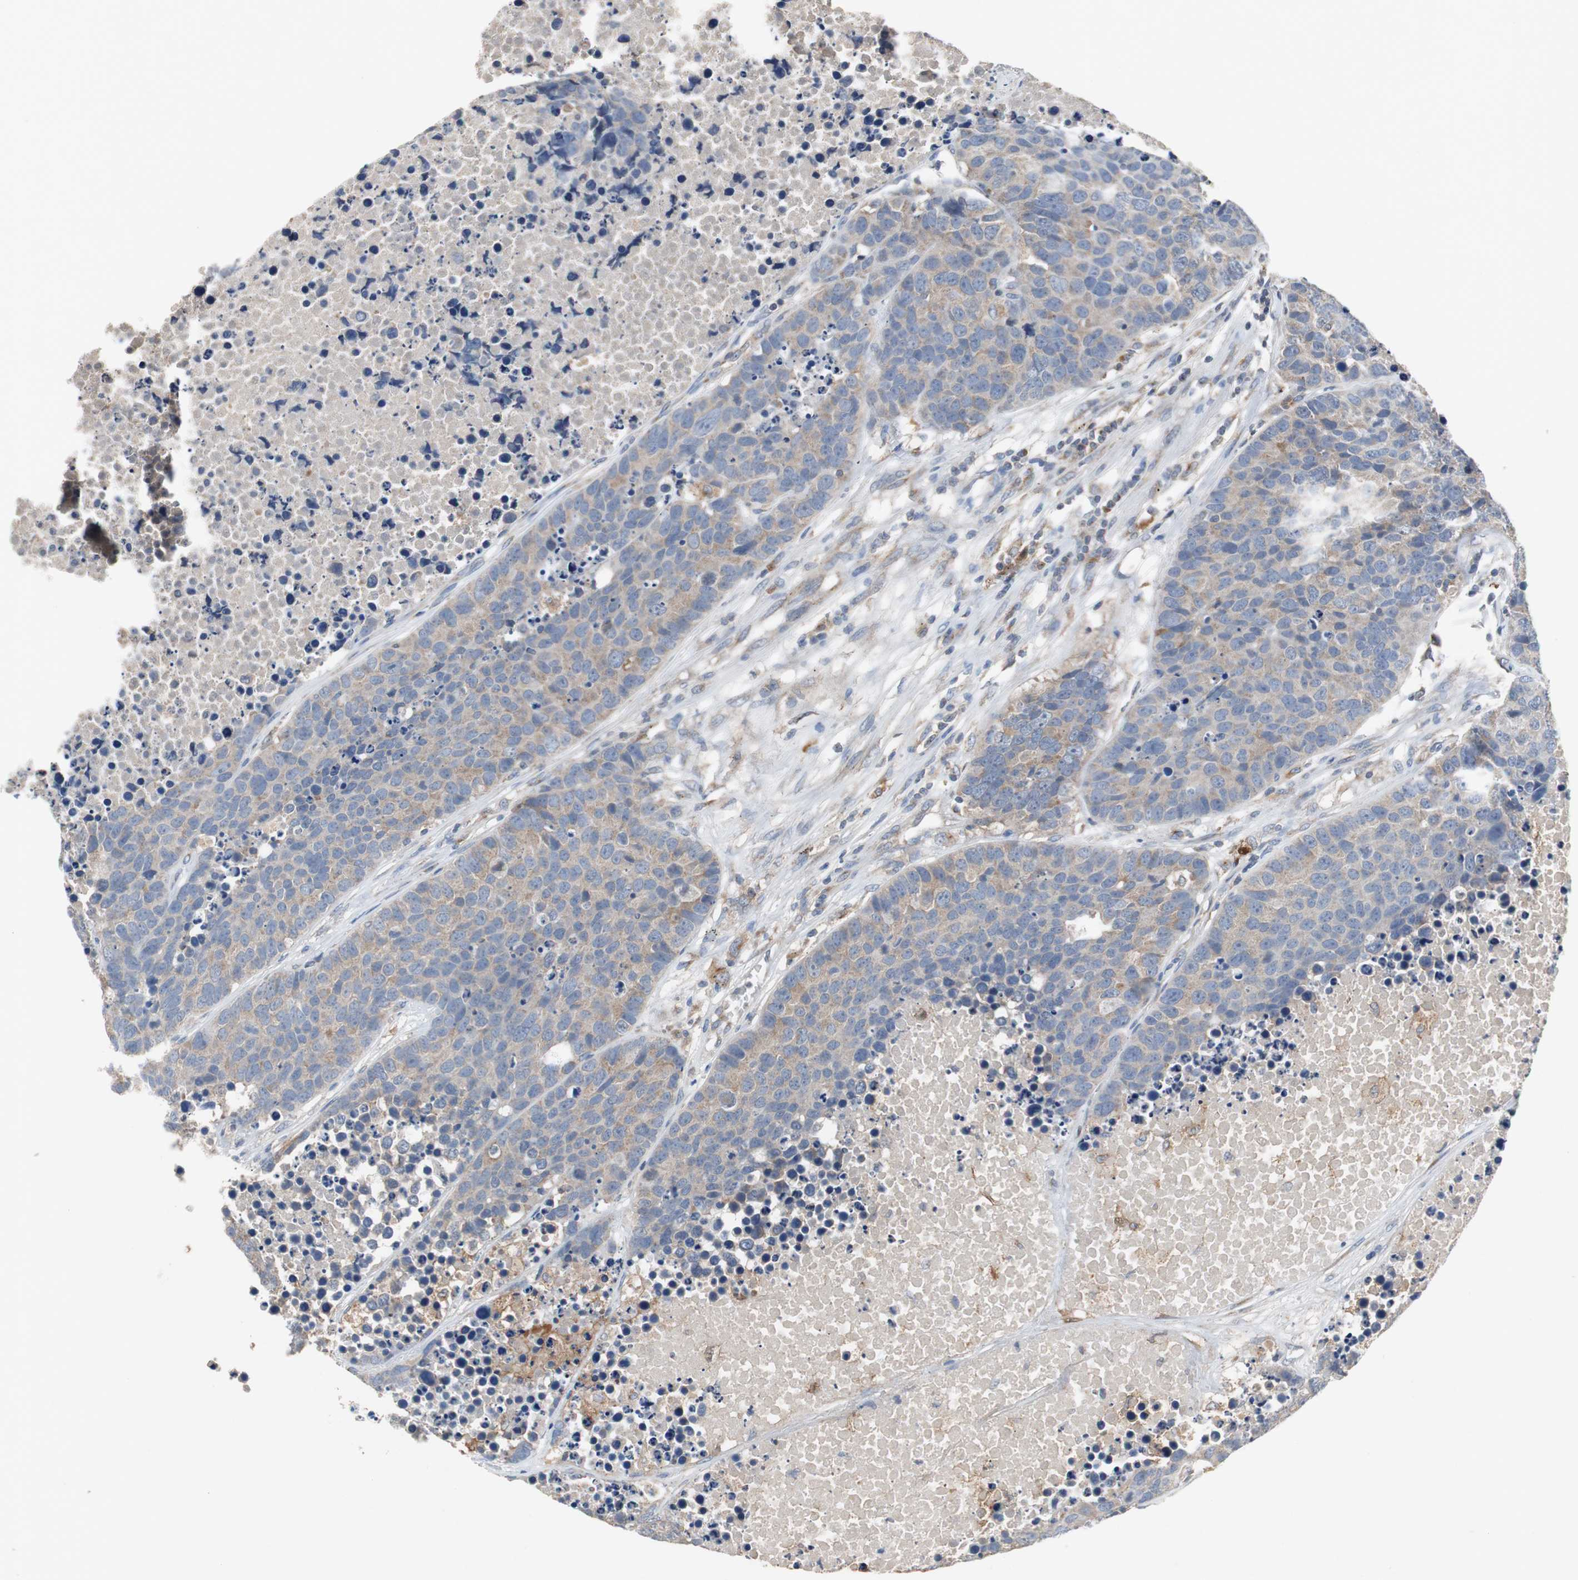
{"staining": {"intensity": "moderate", "quantity": ">75%", "location": "cytoplasmic/membranous"}, "tissue": "carcinoid", "cell_type": "Tumor cells", "image_type": "cancer", "snomed": [{"axis": "morphology", "description": "Carcinoid, malignant, NOS"}, {"axis": "topography", "description": "Lung"}], "caption": "Immunohistochemical staining of human carcinoid (malignant) exhibits moderate cytoplasmic/membranous protein expression in about >75% of tumor cells.", "gene": "CALB2", "patient": {"sex": "male", "age": 60}}